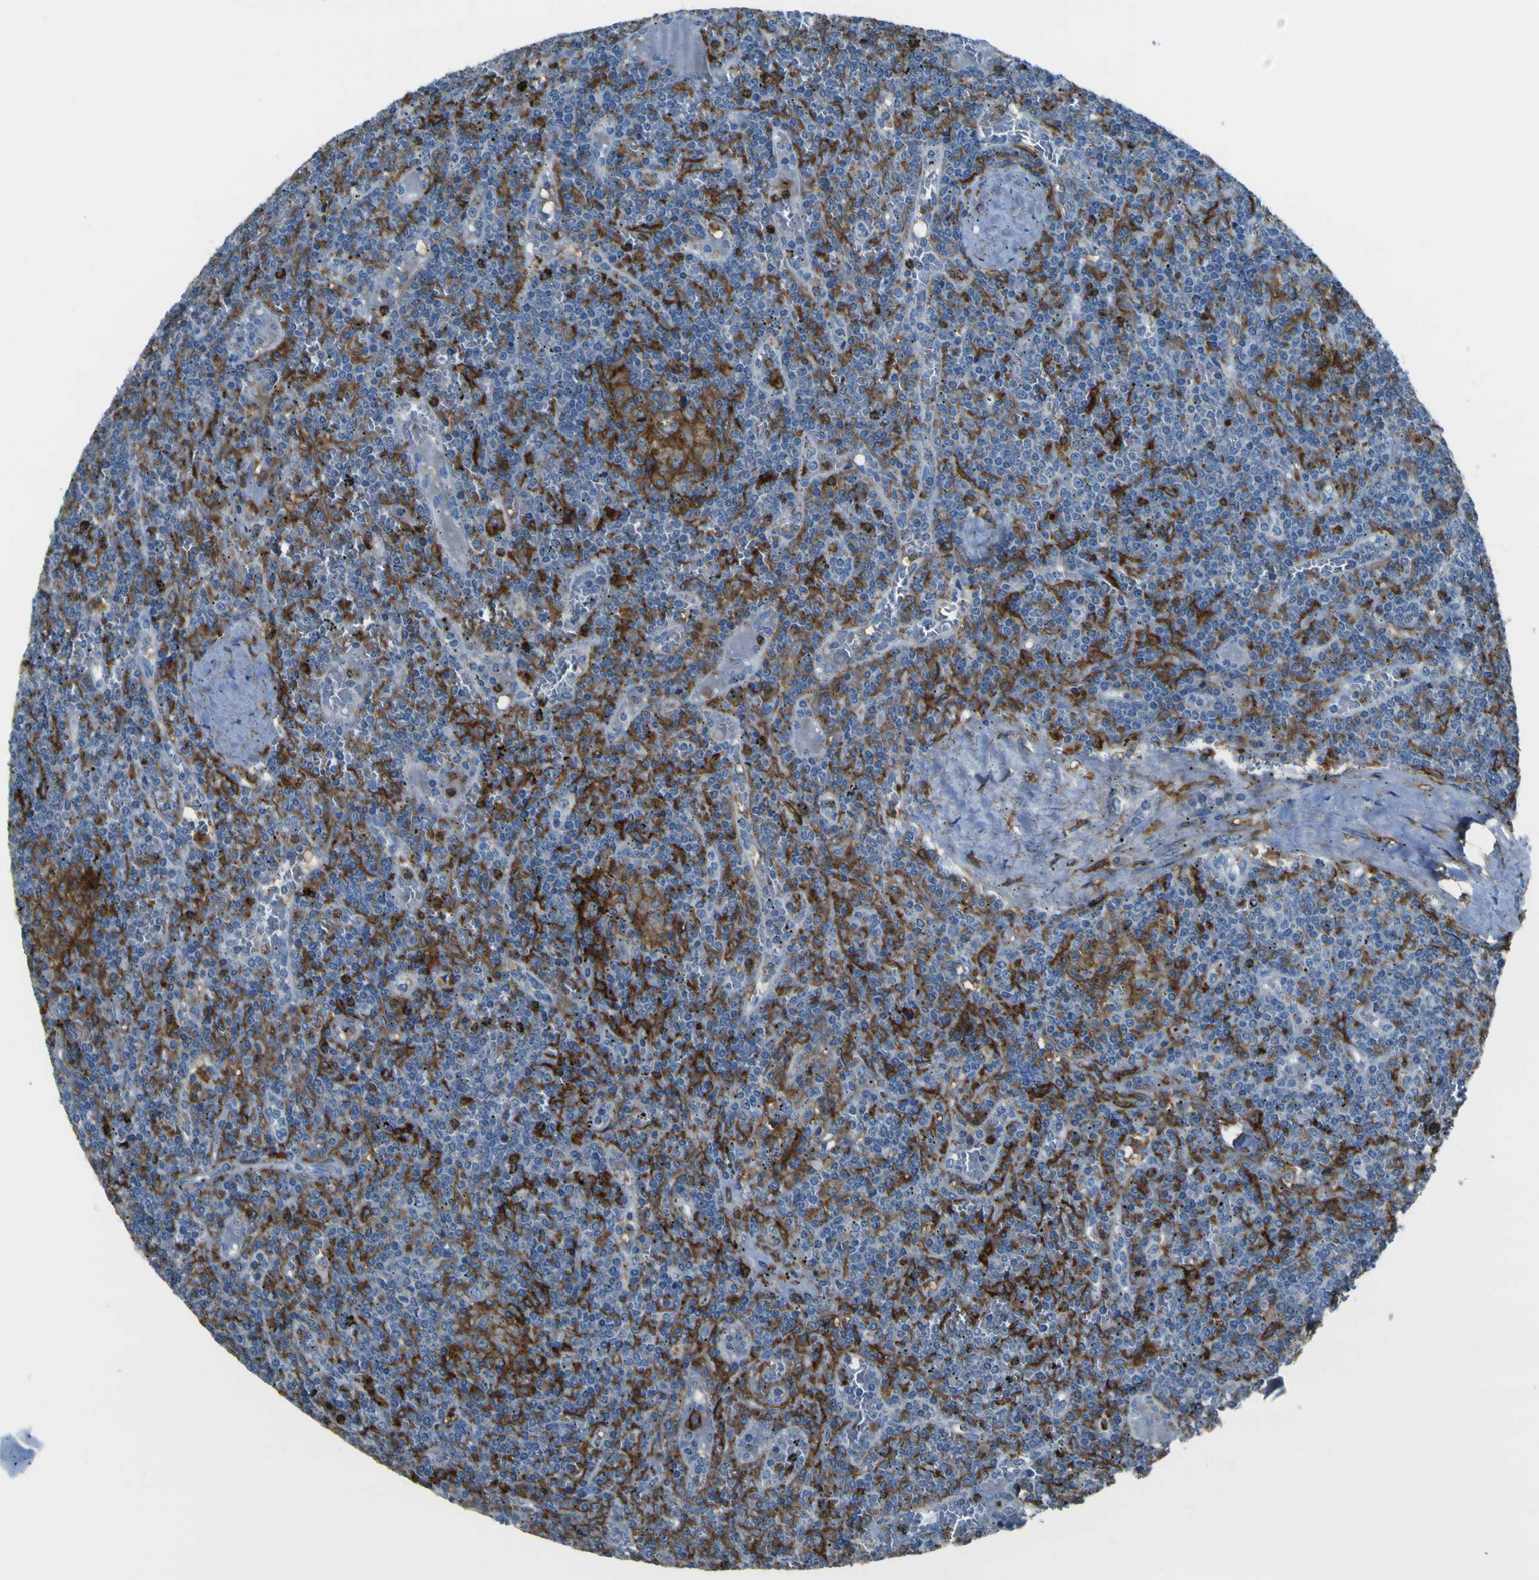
{"staining": {"intensity": "moderate", "quantity": "25%-75%", "location": "cytoplasmic/membranous"}, "tissue": "lymphoma", "cell_type": "Tumor cells", "image_type": "cancer", "snomed": [{"axis": "morphology", "description": "Malignant lymphoma, non-Hodgkin's type, Low grade"}, {"axis": "topography", "description": "Spleen"}], "caption": "A brown stain labels moderate cytoplasmic/membranous staining of a protein in lymphoma tumor cells.", "gene": "LAIR1", "patient": {"sex": "female", "age": 19}}